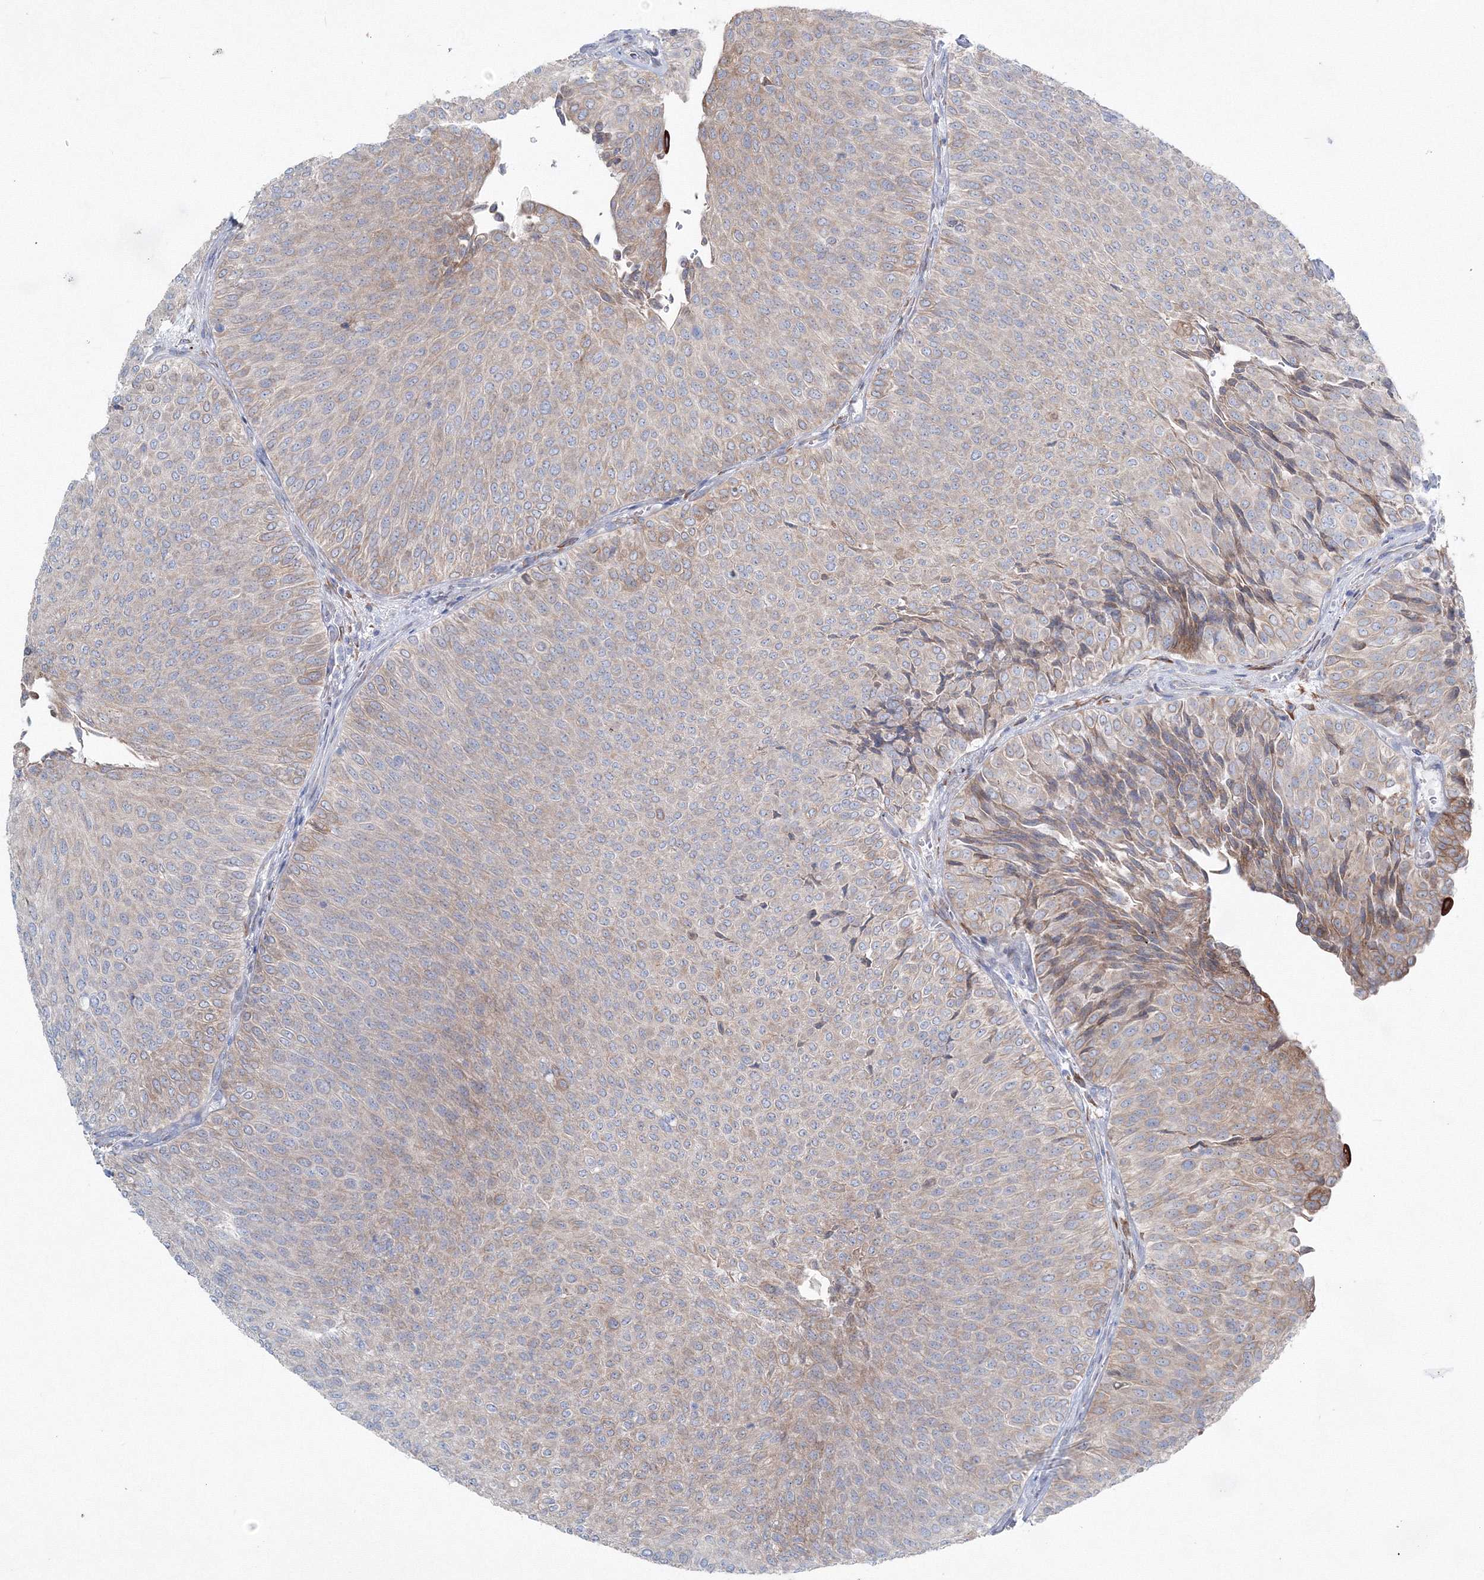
{"staining": {"intensity": "weak", "quantity": "<25%", "location": "cytoplasmic/membranous"}, "tissue": "urothelial cancer", "cell_type": "Tumor cells", "image_type": "cancer", "snomed": [{"axis": "morphology", "description": "Urothelial carcinoma, Low grade"}, {"axis": "topography", "description": "Urinary bladder"}], "caption": "Immunohistochemistry of urothelial cancer exhibits no staining in tumor cells. (DAB (3,3'-diaminobenzidine) immunohistochemistry with hematoxylin counter stain).", "gene": "RCN1", "patient": {"sex": "male", "age": 78}}